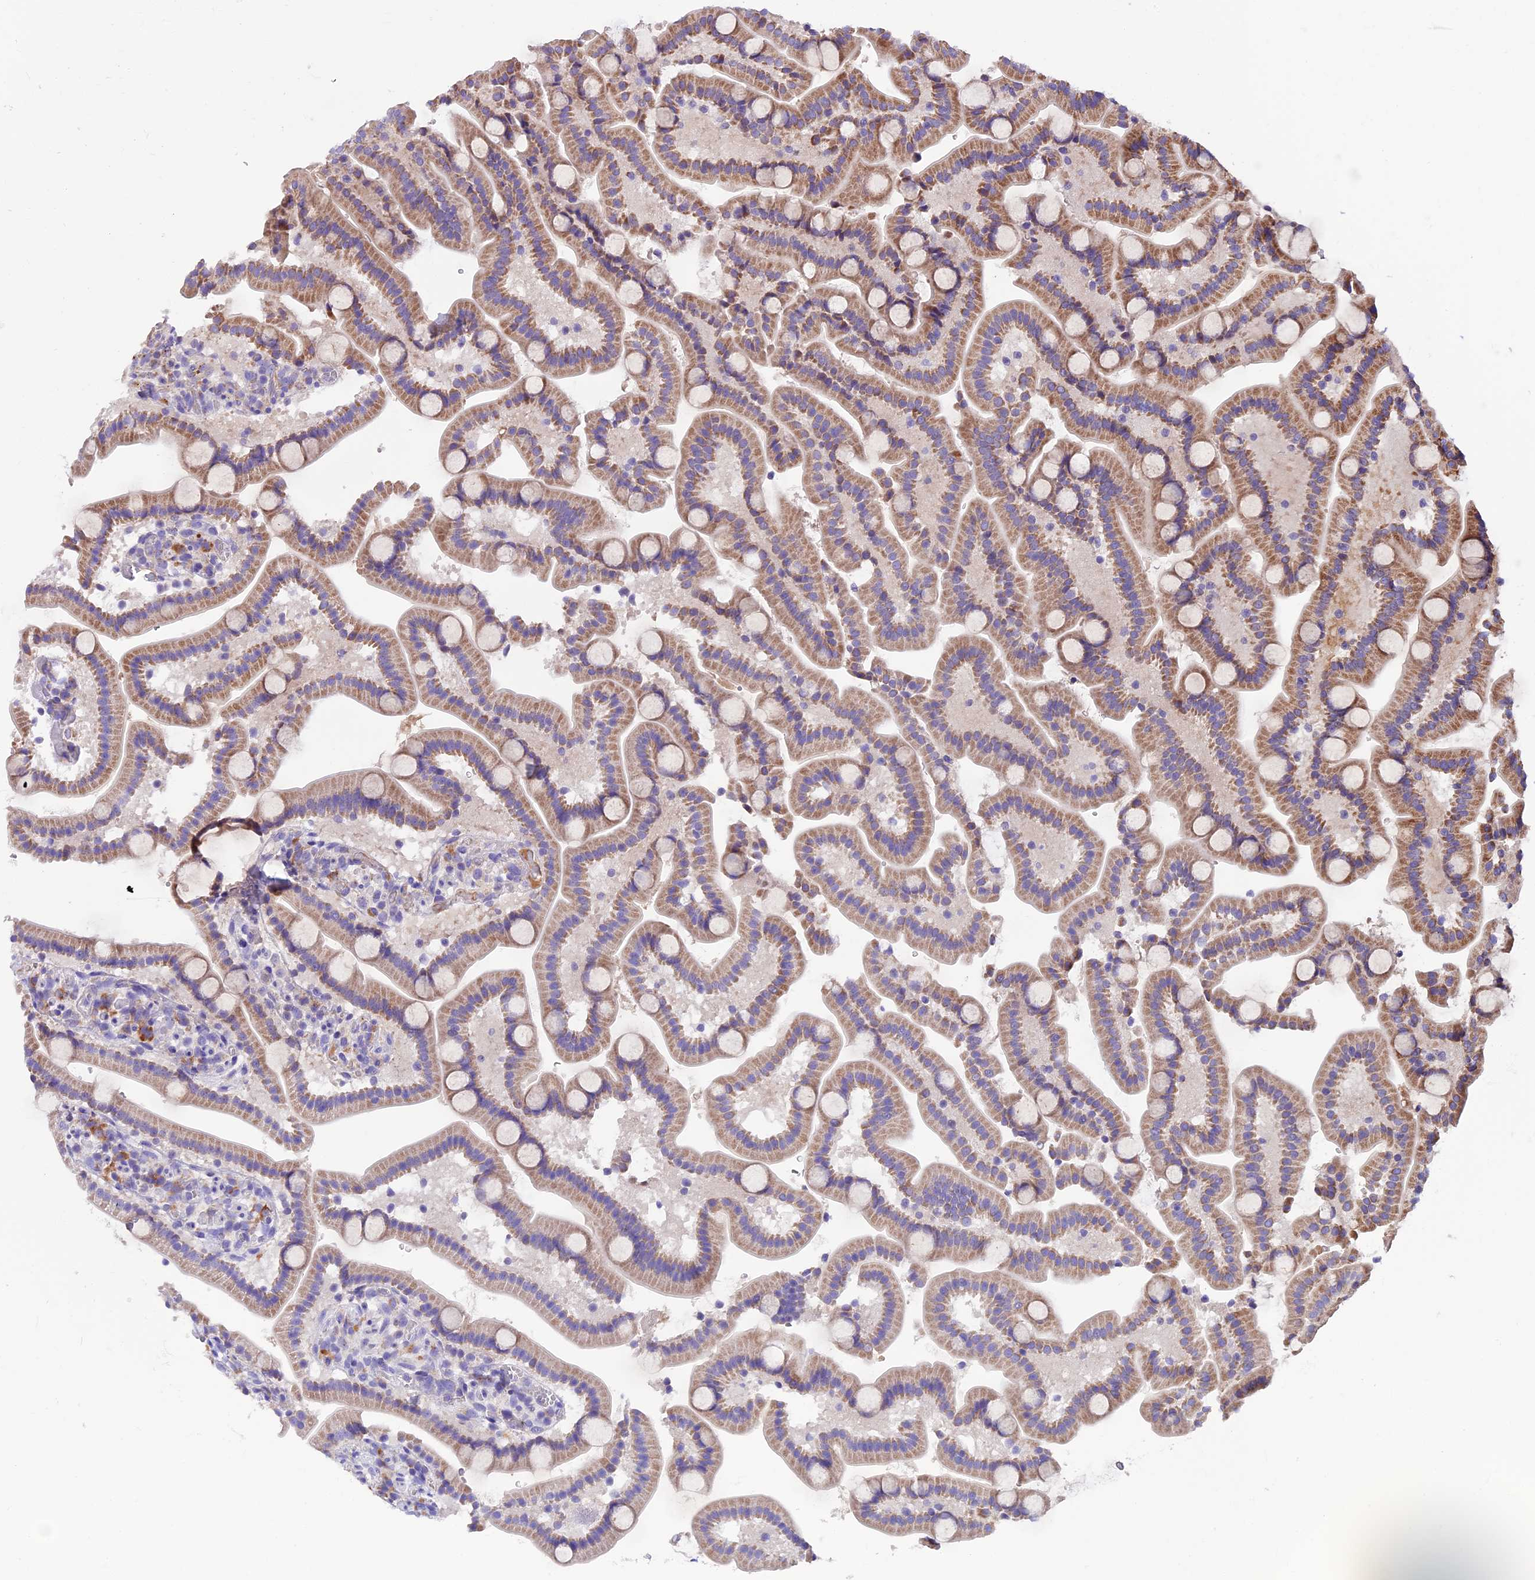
{"staining": {"intensity": "moderate", "quantity": ">75%", "location": "cytoplasmic/membranous"}, "tissue": "duodenum", "cell_type": "Glandular cells", "image_type": "normal", "snomed": [{"axis": "morphology", "description": "Normal tissue, NOS"}, {"axis": "topography", "description": "Duodenum"}], "caption": "Immunohistochemical staining of normal human duodenum reveals moderate cytoplasmic/membranous protein staining in about >75% of glandular cells.", "gene": "METTL22", "patient": {"sex": "male", "age": 55}}